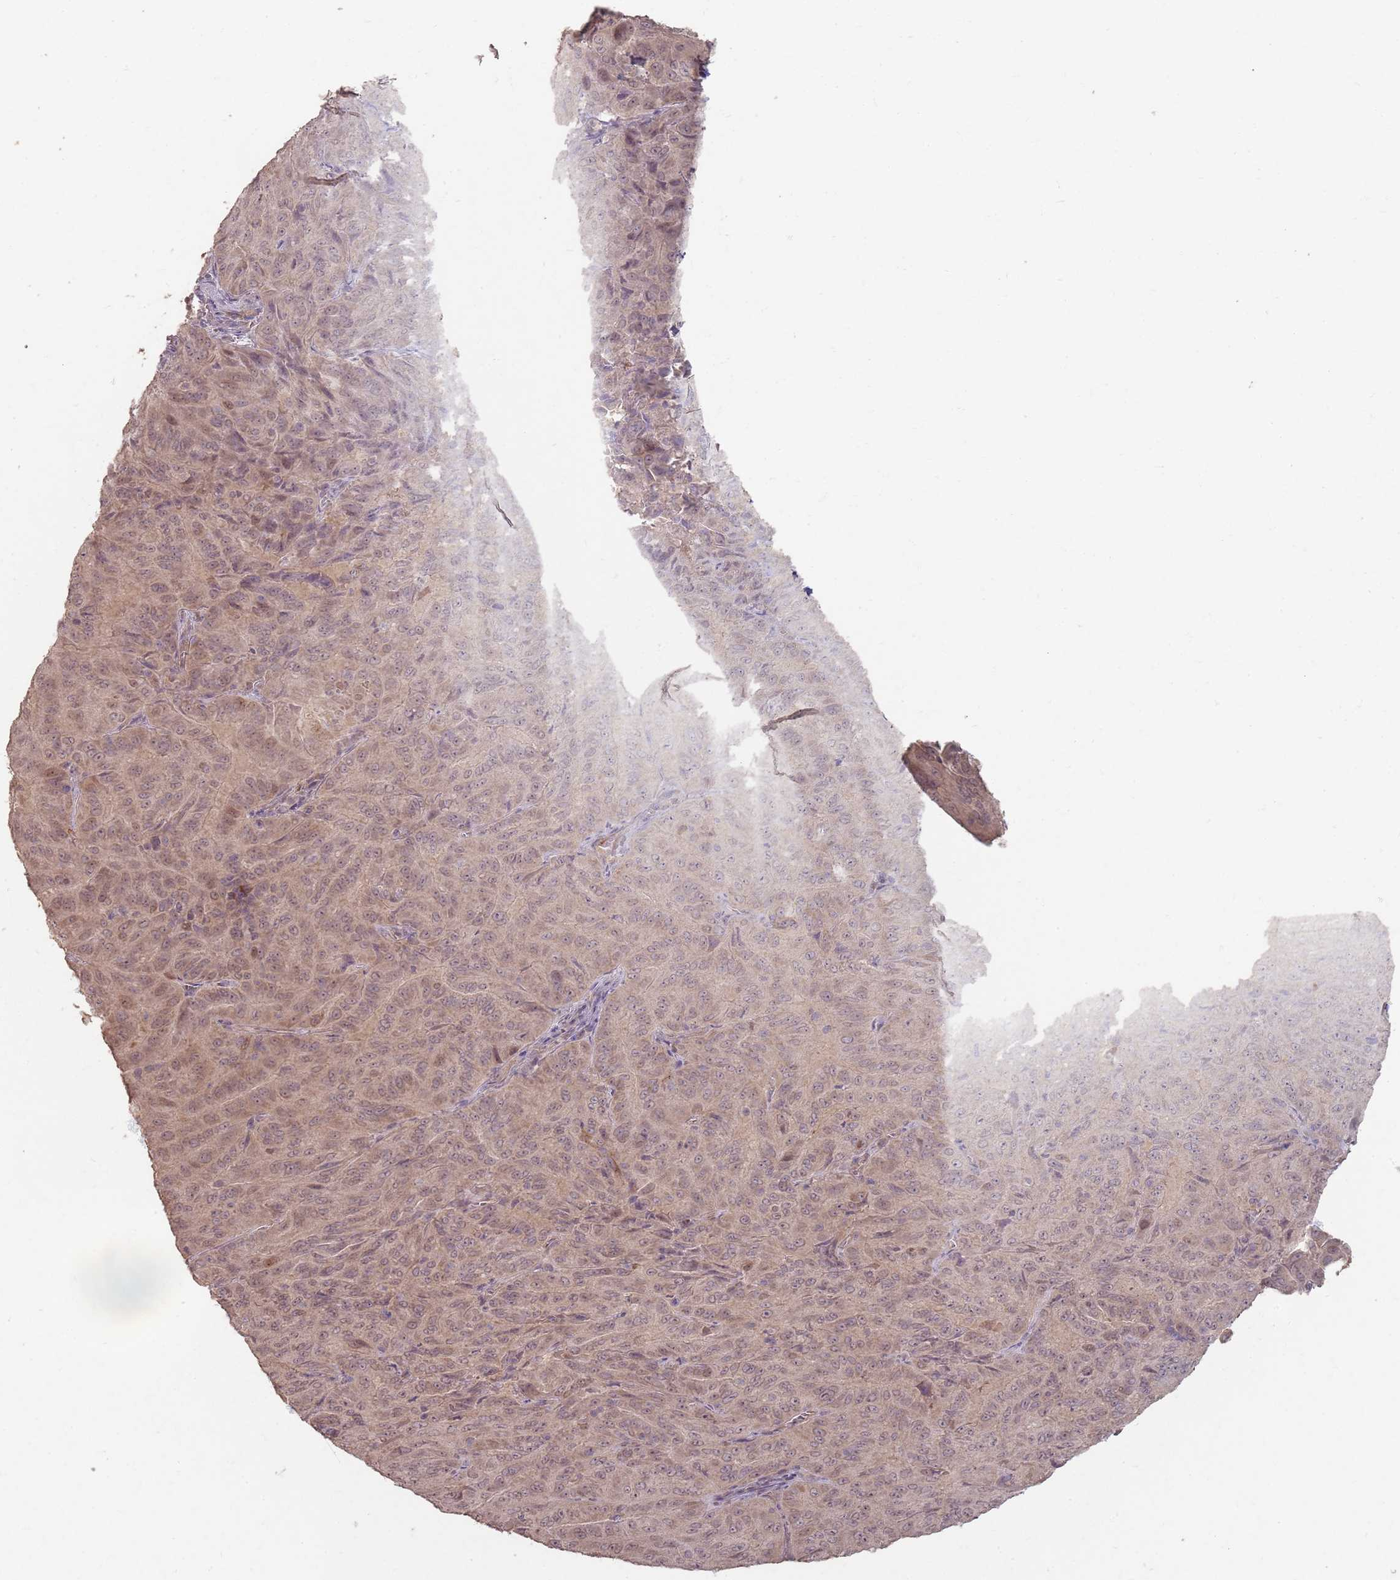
{"staining": {"intensity": "weak", "quantity": ">75%", "location": "cytoplasmic/membranous,nuclear"}, "tissue": "pancreatic cancer", "cell_type": "Tumor cells", "image_type": "cancer", "snomed": [{"axis": "morphology", "description": "Adenocarcinoma, NOS"}, {"axis": "topography", "description": "Pancreas"}], "caption": "Human pancreatic adenocarcinoma stained with a protein marker exhibits weak staining in tumor cells.", "gene": "CCDC168", "patient": {"sex": "male", "age": 63}}